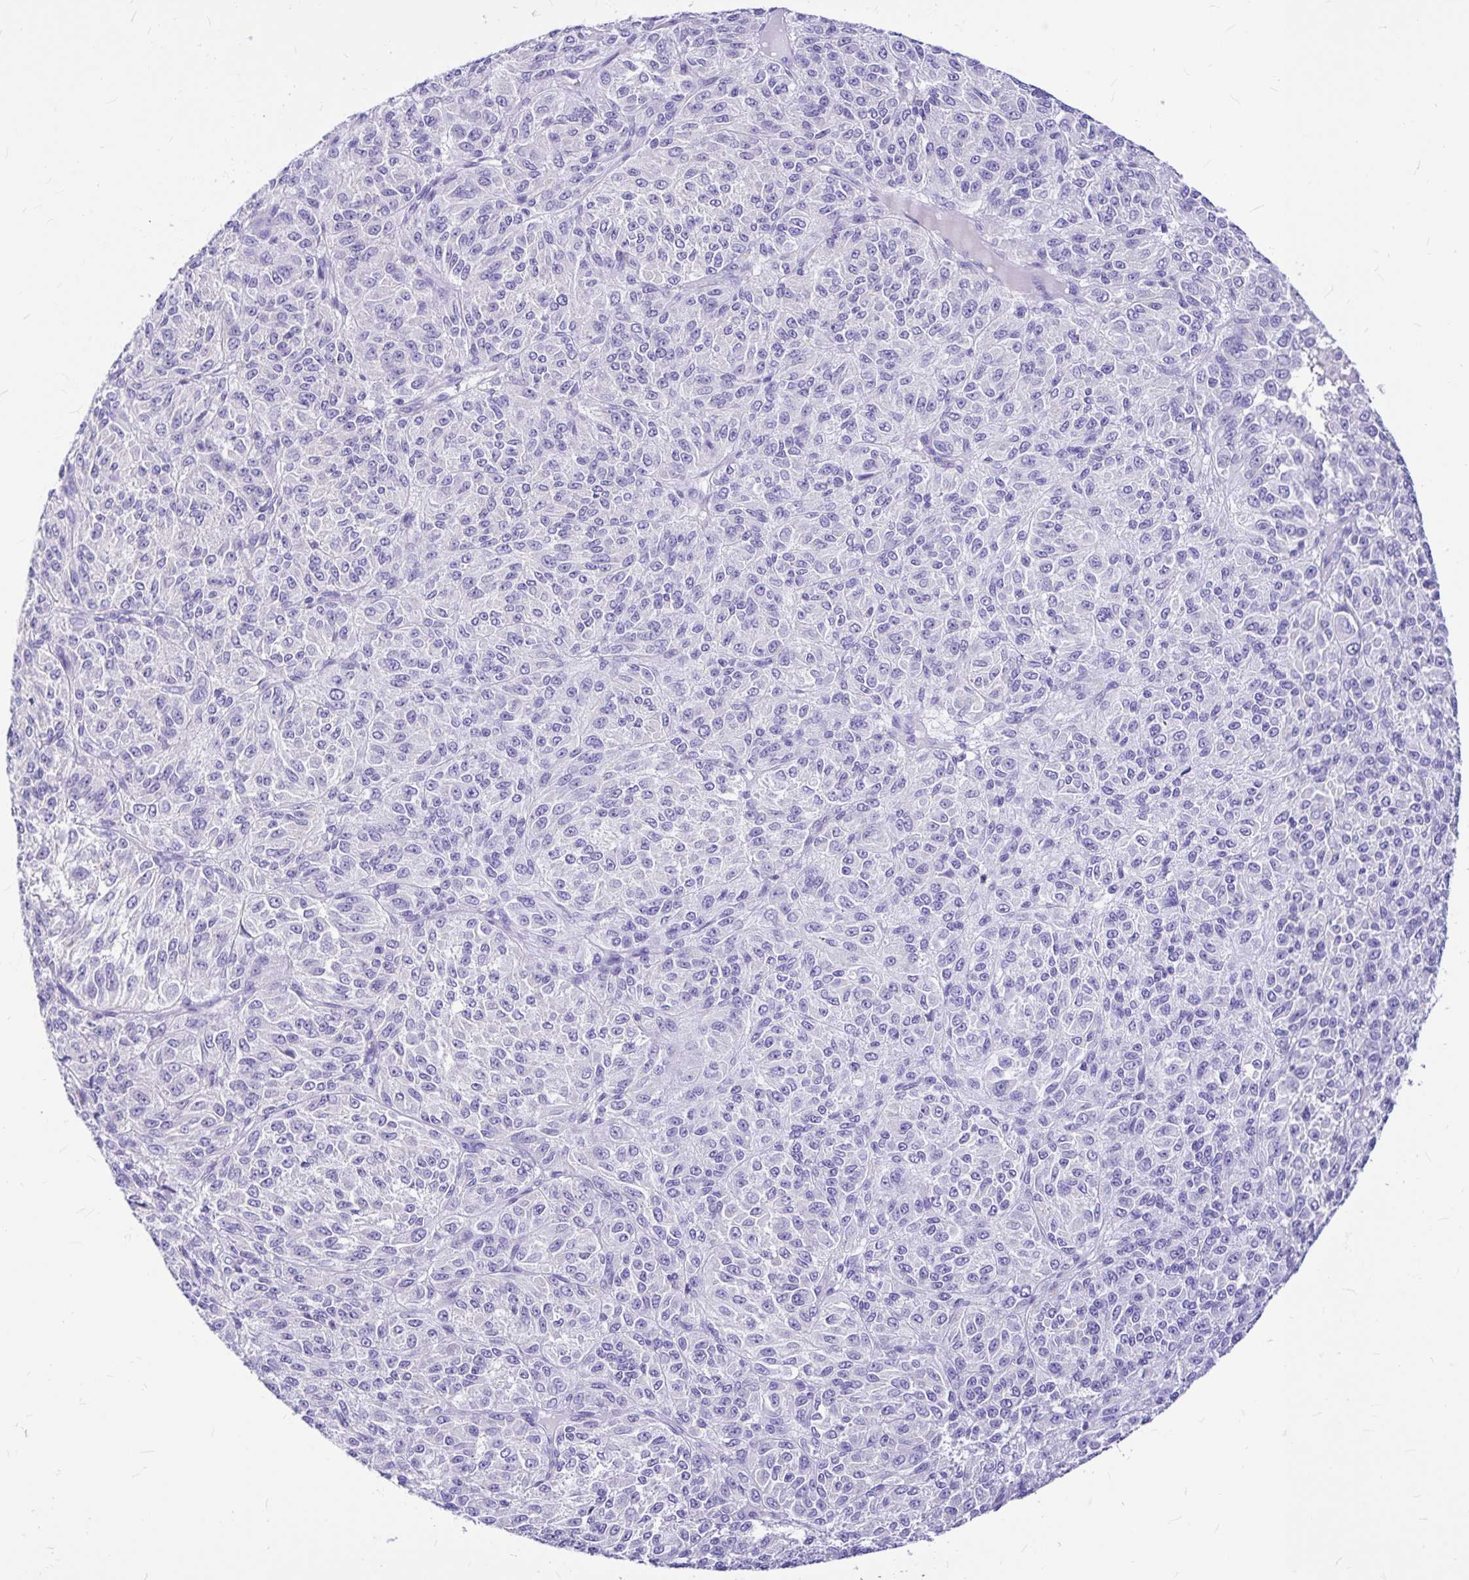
{"staining": {"intensity": "negative", "quantity": "none", "location": "none"}, "tissue": "melanoma", "cell_type": "Tumor cells", "image_type": "cancer", "snomed": [{"axis": "morphology", "description": "Malignant melanoma, Metastatic site"}, {"axis": "topography", "description": "Brain"}], "caption": "Immunohistochemistry (IHC) histopathology image of melanoma stained for a protein (brown), which exhibits no positivity in tumor cells.", "gene": "CLEC1B", "patient": {"sex": "female", "age": 56}}